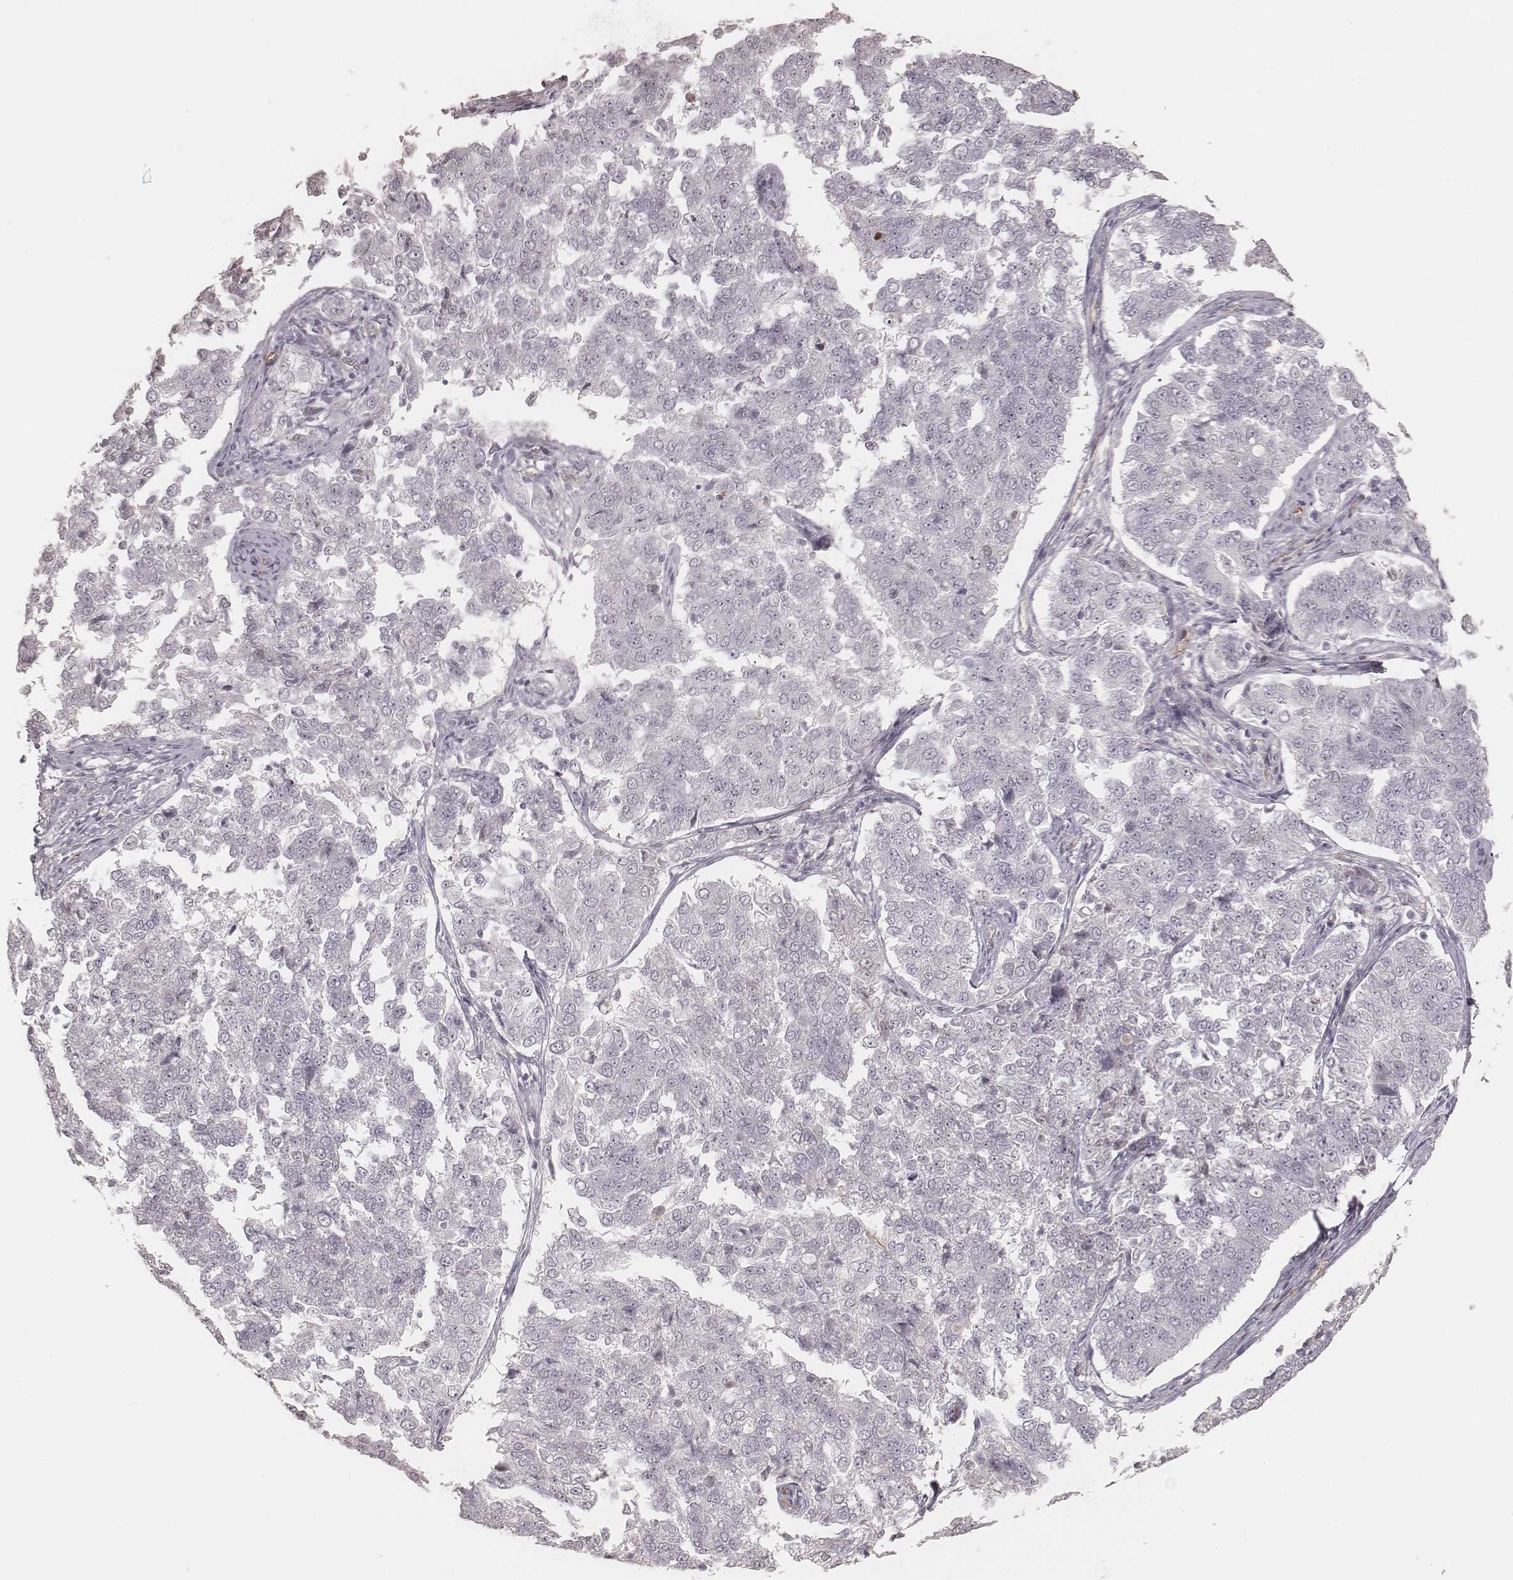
{"staining": {"intensity": "negative", "quantity": "none", "location": "none"}, "tissue": "endometrial cancer", "cell_type": "Tumor cells", "image_type": "cancer", "snomed": [{"axis": "morphology", "description": "Adenocarcinoma, NOS"}, {"axis": "topography", "description": "Endometrium"}], "caption": "Immunohistochemical staining of endometrial adenocarcinoma exhibits no significant positivity in tumor cells. The staining was performed using DAB to visualize the protein expression in brown, while the nuclei were stained in blue with hematoxylin (Magnification: 20x).", "gene": "KITLG", "patient": {"sex": "female", "age": 43}}